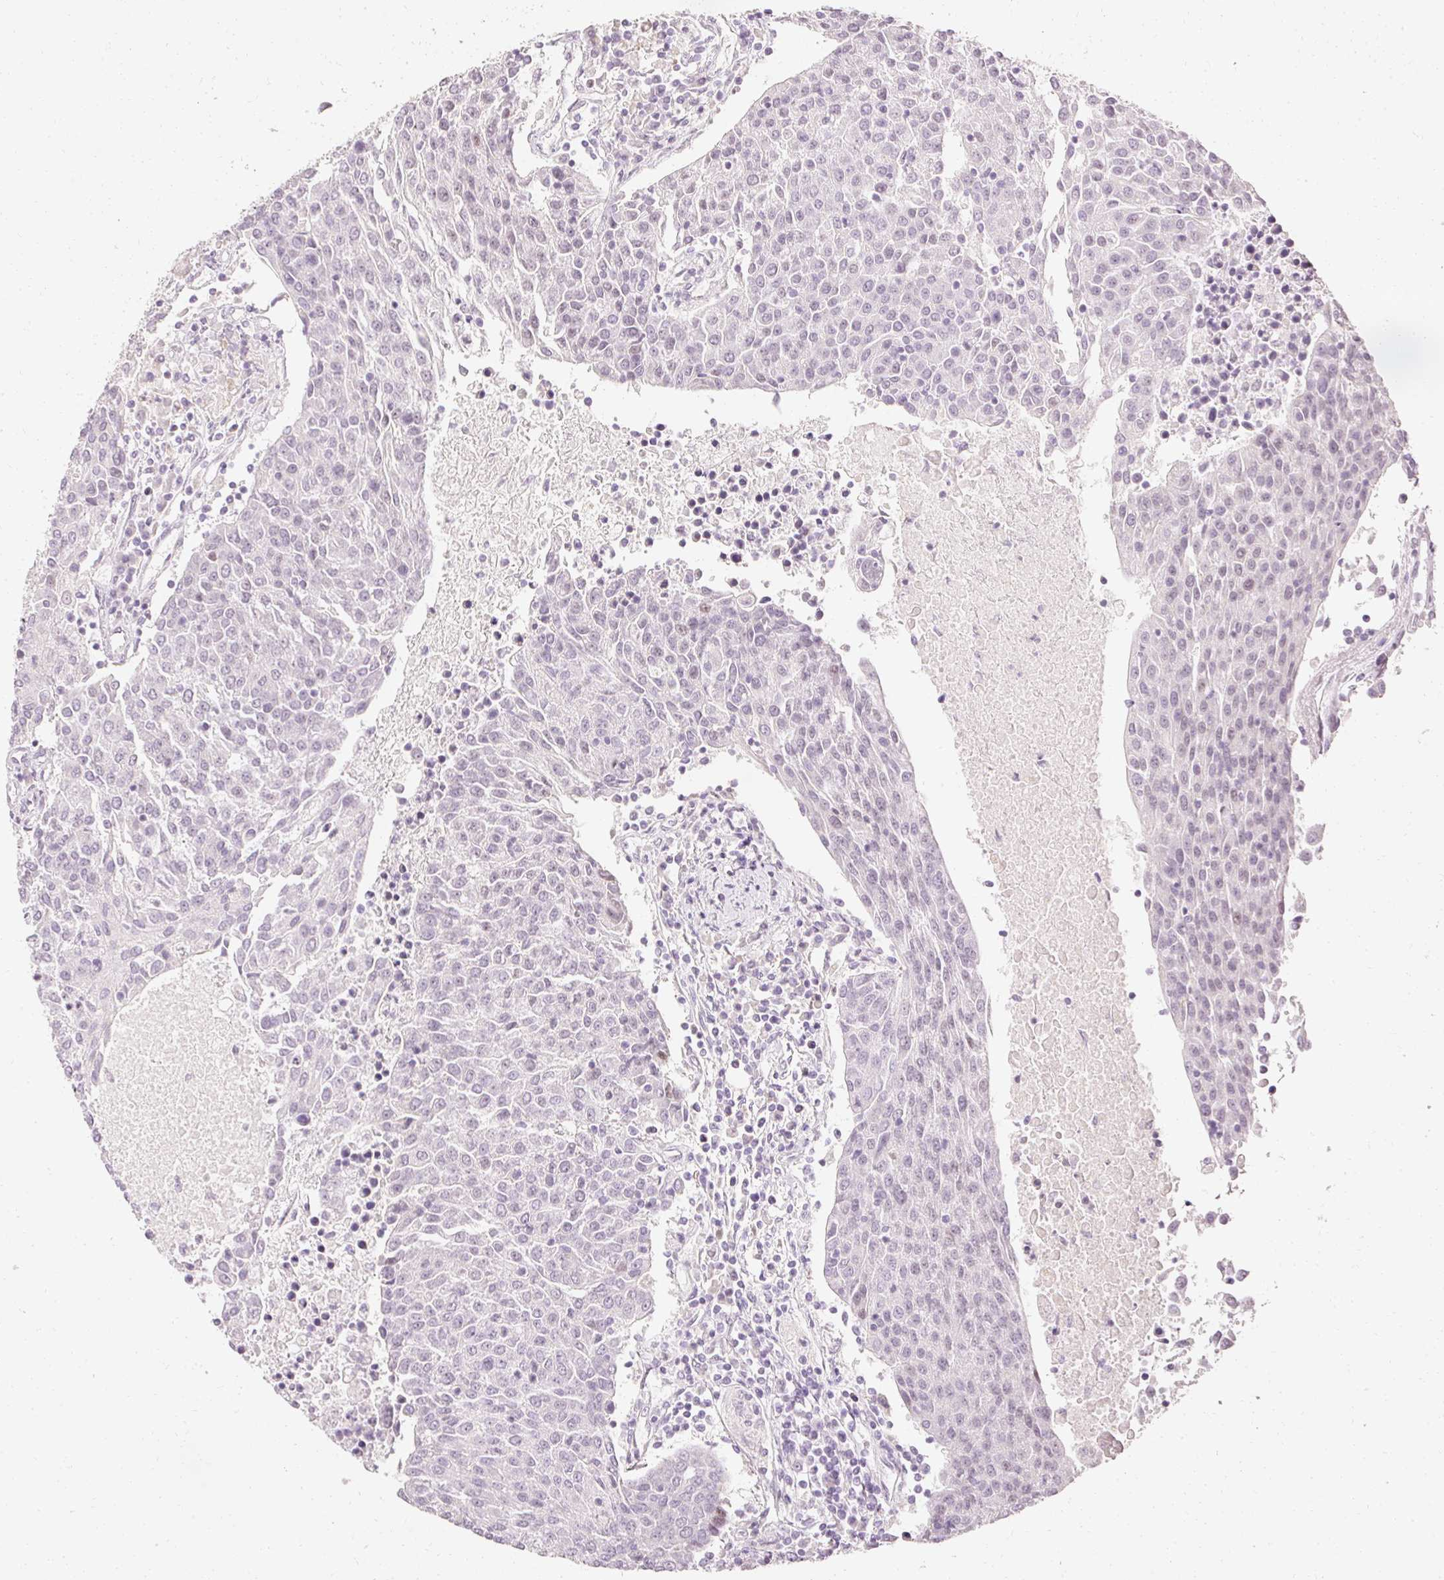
{"staining": {"intensity": "negative", "quantity": "none", "location": "none"}, "tissue": "urothelial cancer", "cell_type": "Tumor cells", "image_type": "cancer", "snomed": [{"axis": "morphology", "description": "Urothelial carcinoma, High grade"}, {"axis": "topography", "description": "Urinary bladder"}], "caption": "A histopathology image of human urothelial cancer is negative for staining in tumor cells. (Stains: DAB immunohistochemistry with hematoxylin counter stain, Microscopy: brightfield microscopy at high magnification).", "gene": "ELAVL3", "patient": {"sex": "female", "age": 85}}